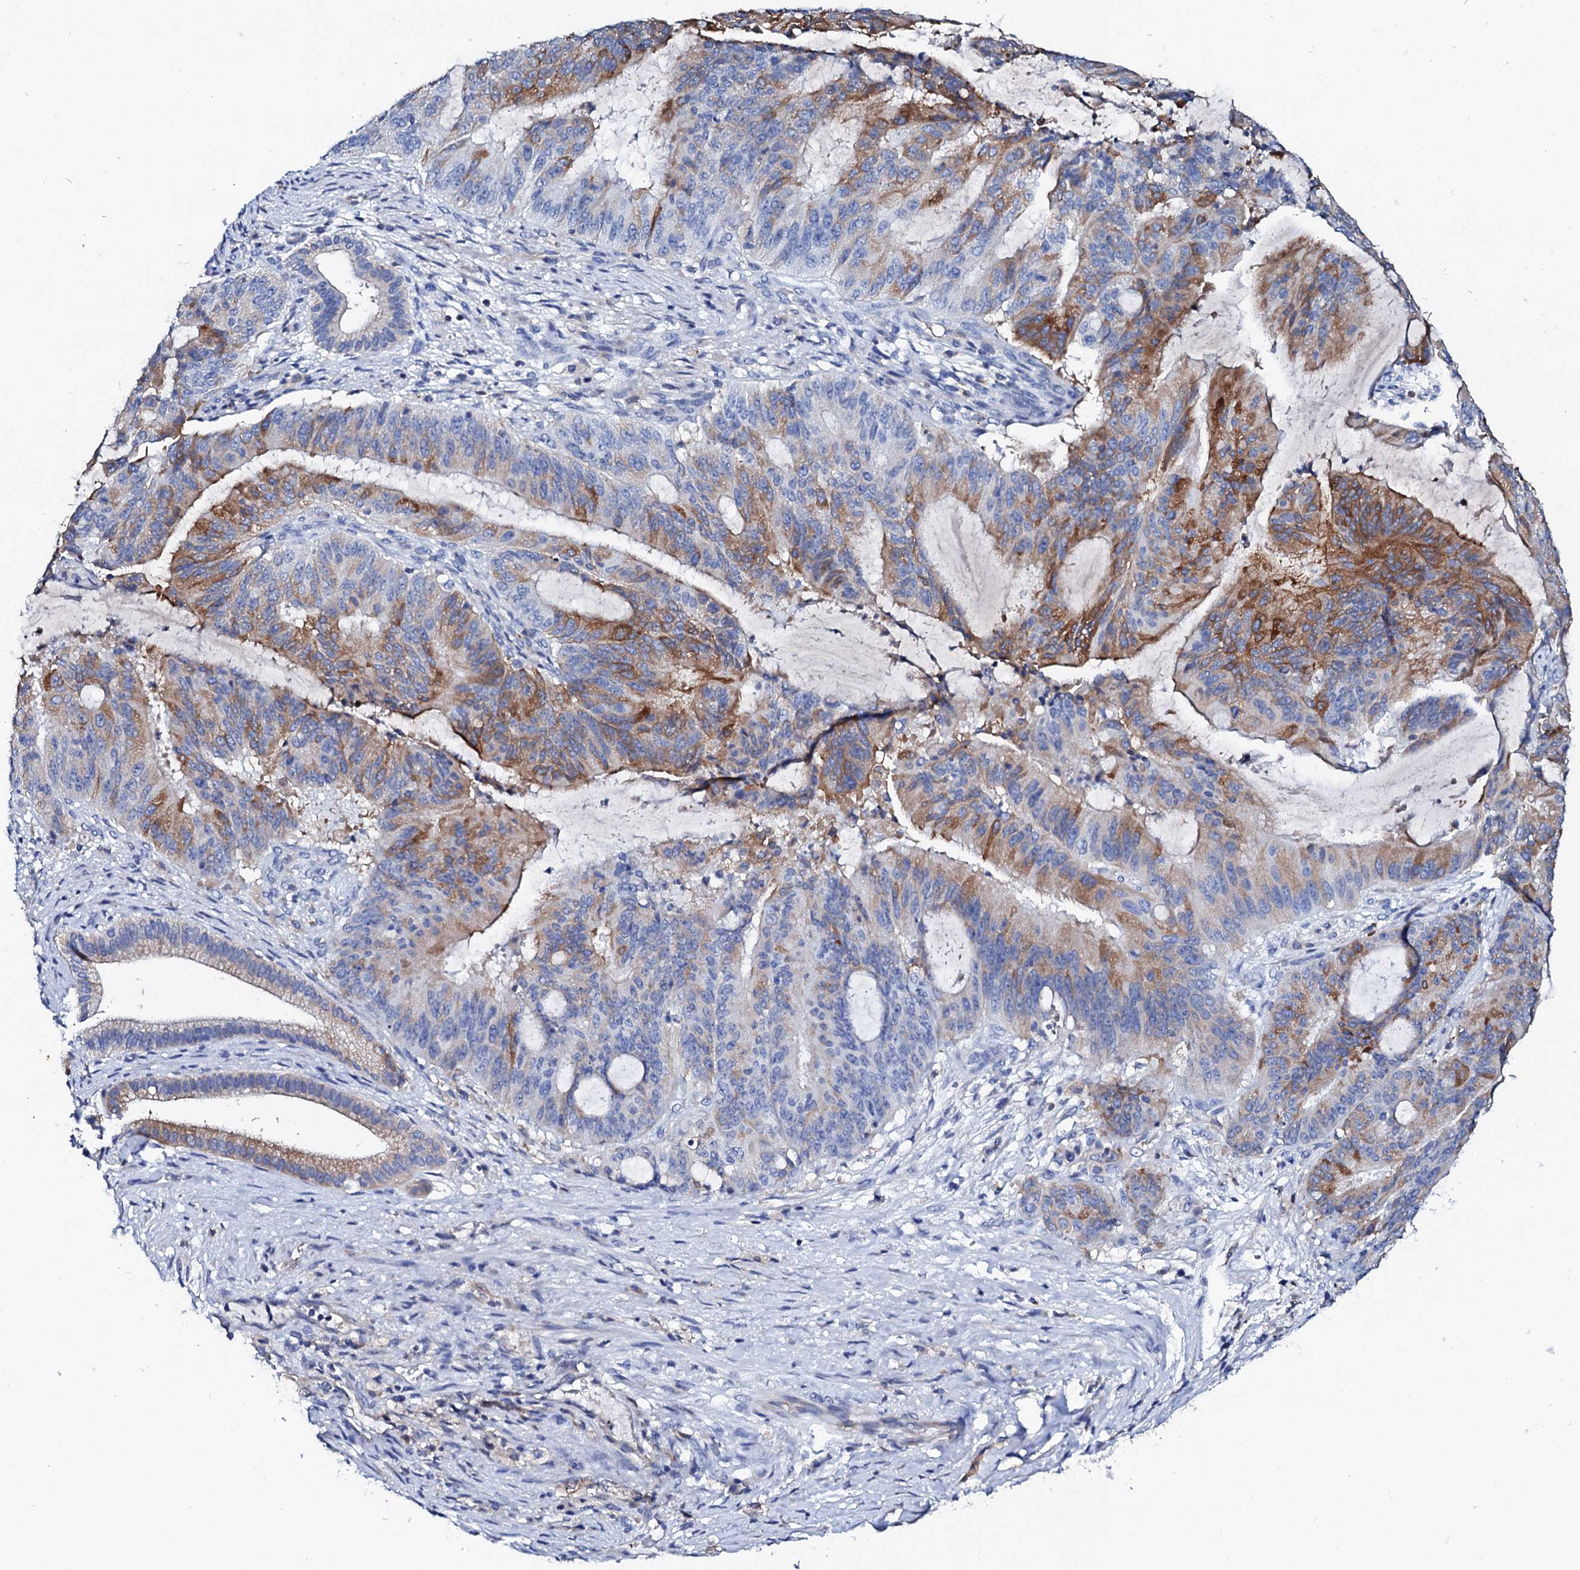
{"staining": {"intensity": "moderate", "quantity": "25%-75%", "location": "cytoplasmic/membranous"}, "tissue": "liver cancer", "cell_type": "Tumor cells", "image_type": "cancer", "snomed": [{"axis": "morphology", "description": "Normal tissue, NOS"}, {"axis": "morphology", "description": "Cholangiocarcinoma"}, {"axis": "topography", "description": "Liver"}, {"axis": "topography", "description": "Peripheral nerve tissue"}], "caption": "A medium amount of moderate cytoplasmic/membranous staining is present in about 25%-75% of tumor cells in liver cholangiocarcinoma tissue.", "gene": "GLB1L3", "patient": {"sex": "female", "age": 73}}